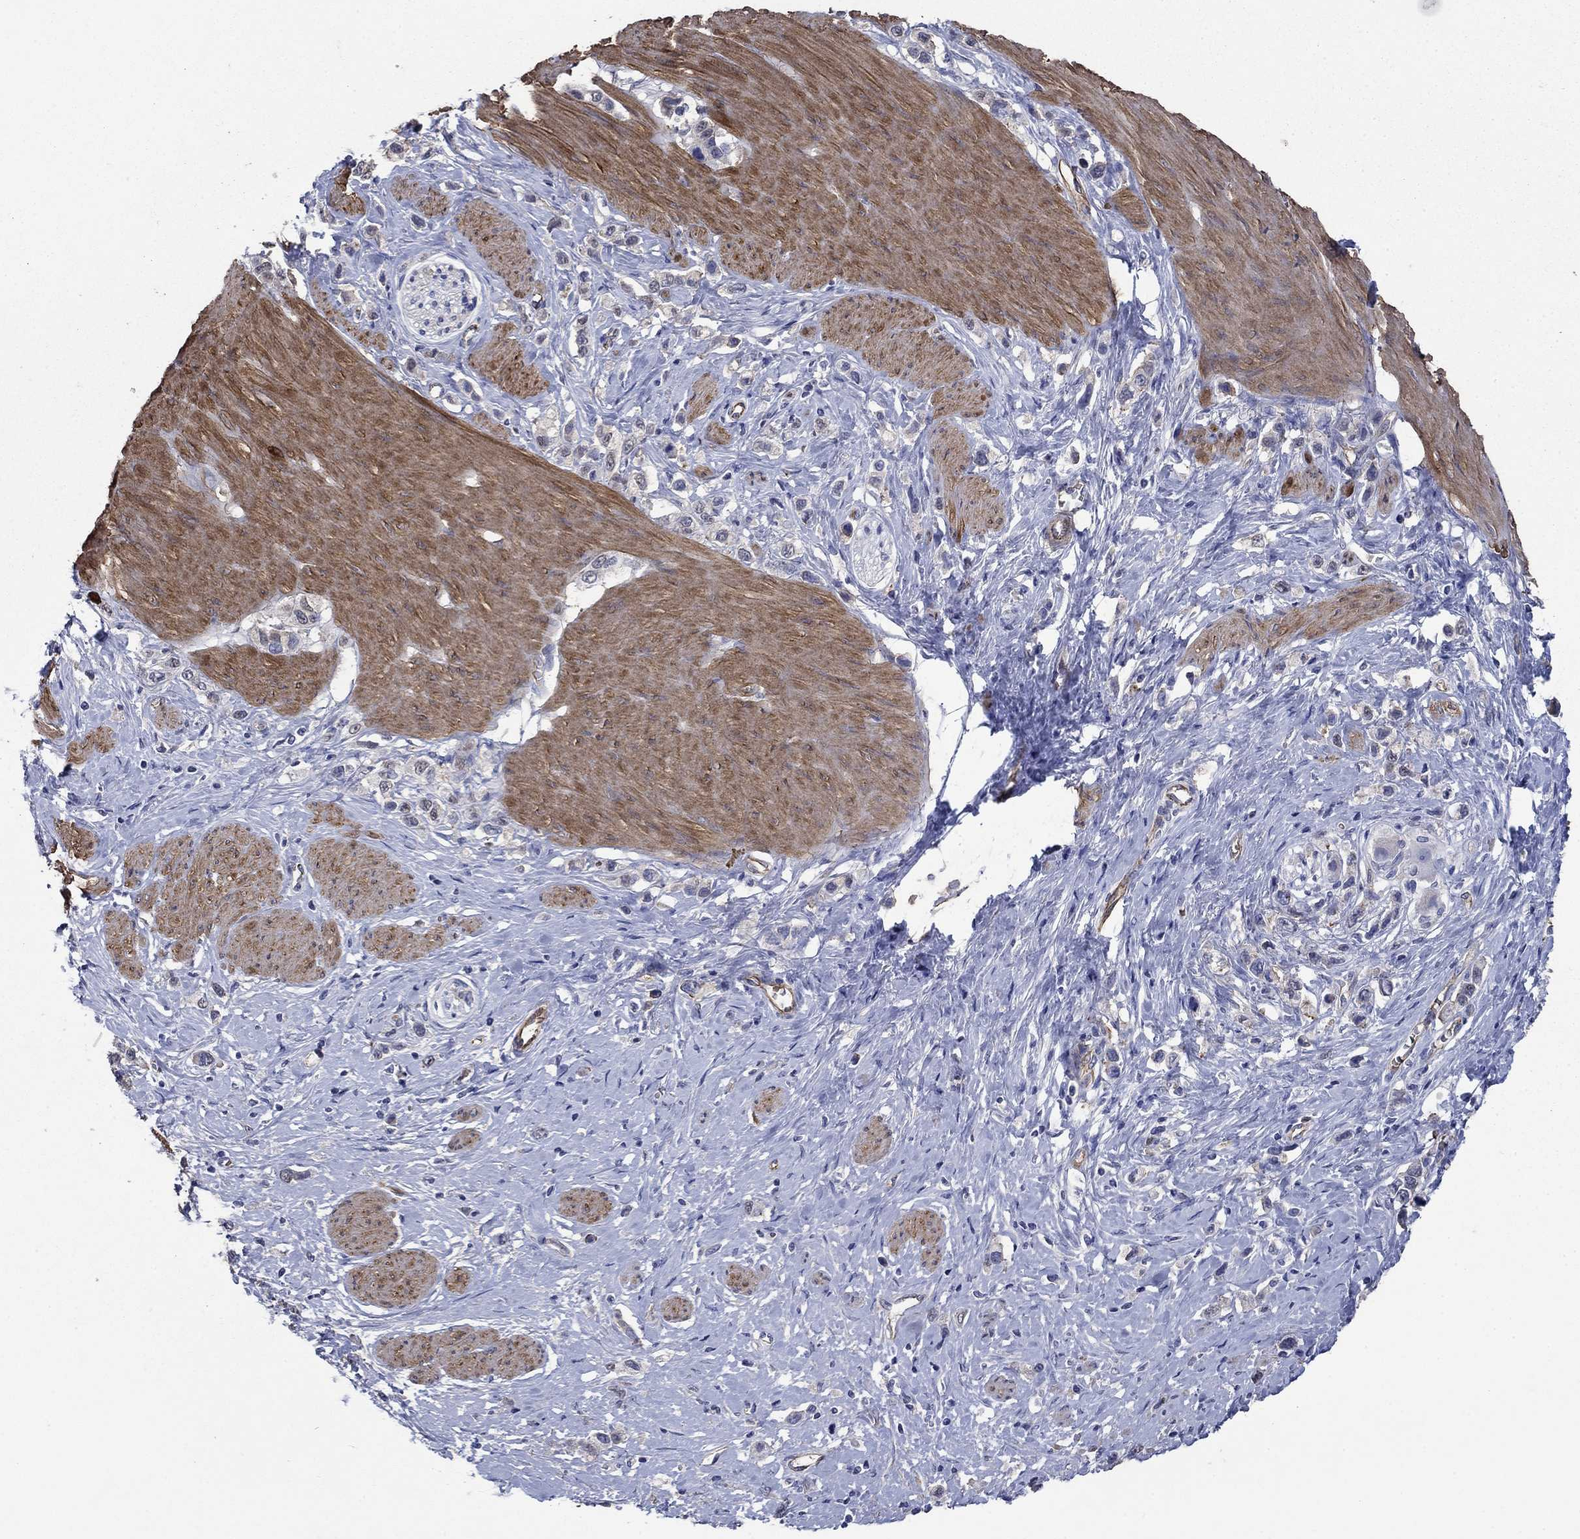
{"staining": {"intensity": "negative", "quantity": "none", "location": "none"}, "tissue": "stomach cancer", "cell_type": "Tumor cells", "image_type": "cancer", "snomed": [{"axis": "morphology", "description": "Normal tissue, NOS"}, {"axis": "morphology", "description": "Adenocarcinoma, NOS"}, {"axis": "morphology", "description": "Adenocarcinoma, High grade"}, {"axis": "topography", "description": "Stomach, upper"}, {"axis": "topography", "description": "Stomach"}], "caption": "Immunohistochemical staining of human stomach cancer shows no significant expression in tumor cells.", "gene": "FLNC", "patient": {"sex": "female", "age": 65}}